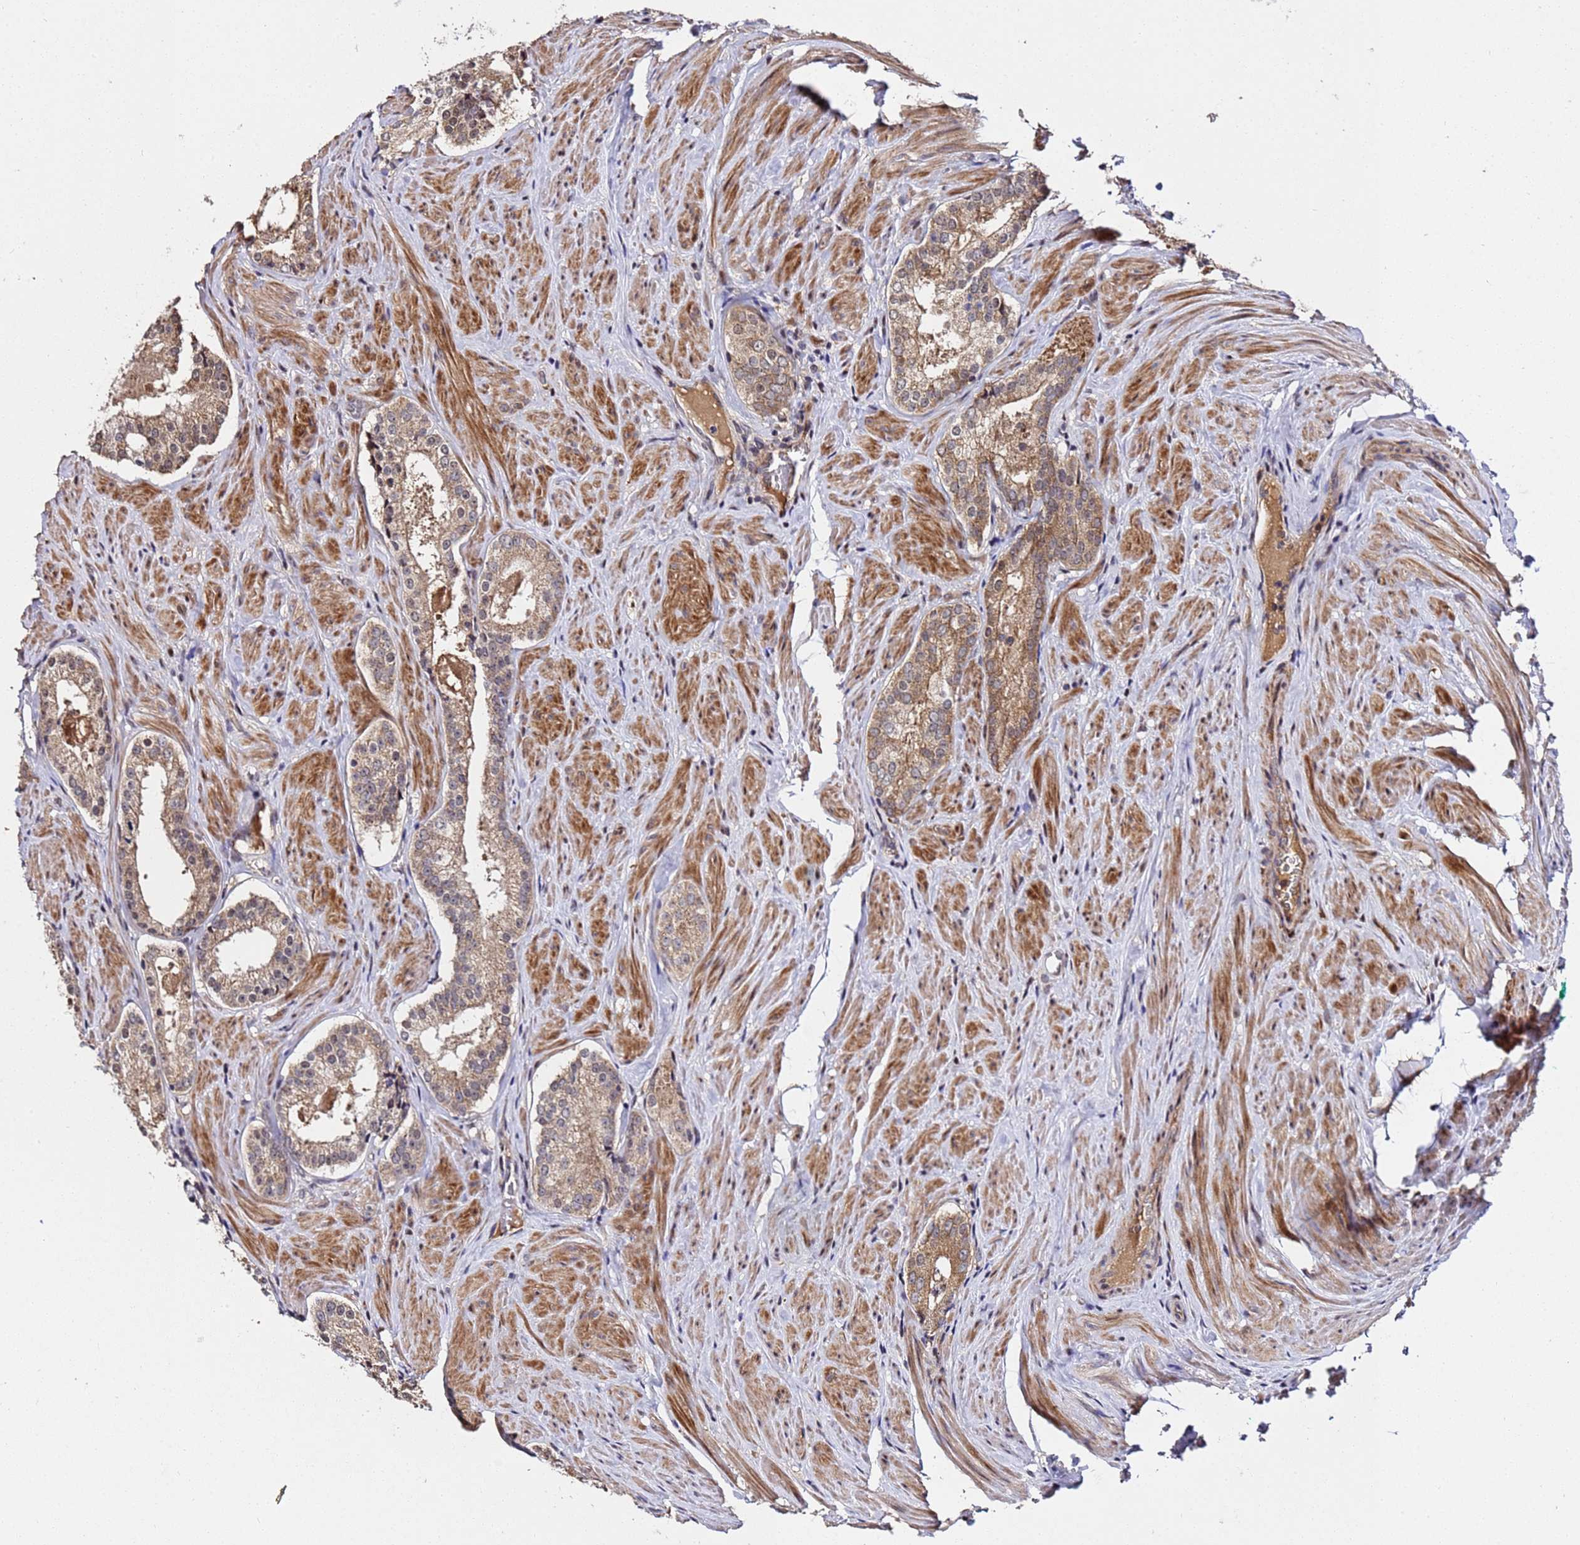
{"staining": {"intensity": "moderate", "quantity": "25%-75%", "location": "cytoplasmic/membranous"}, "tissue": "prostate cancer", "cell_type": "Tumor cells", "image_type": "cancer", "snomed": [{"axis": "morphology", "description": "Adenocarcinoma, Low grade"}, {"axis": "topography", "description": "Prostate"}], "caption": "An IHC photomicrograph of tumor tissue is shown. Protein staining in brown labels moderate cytoplasmic/membranous positivity in prostate cancer (low-grade adenocarcinoma) within tumor cells.", "gene": "WNK4", "patient": {"sex": "male", "age": 54}}